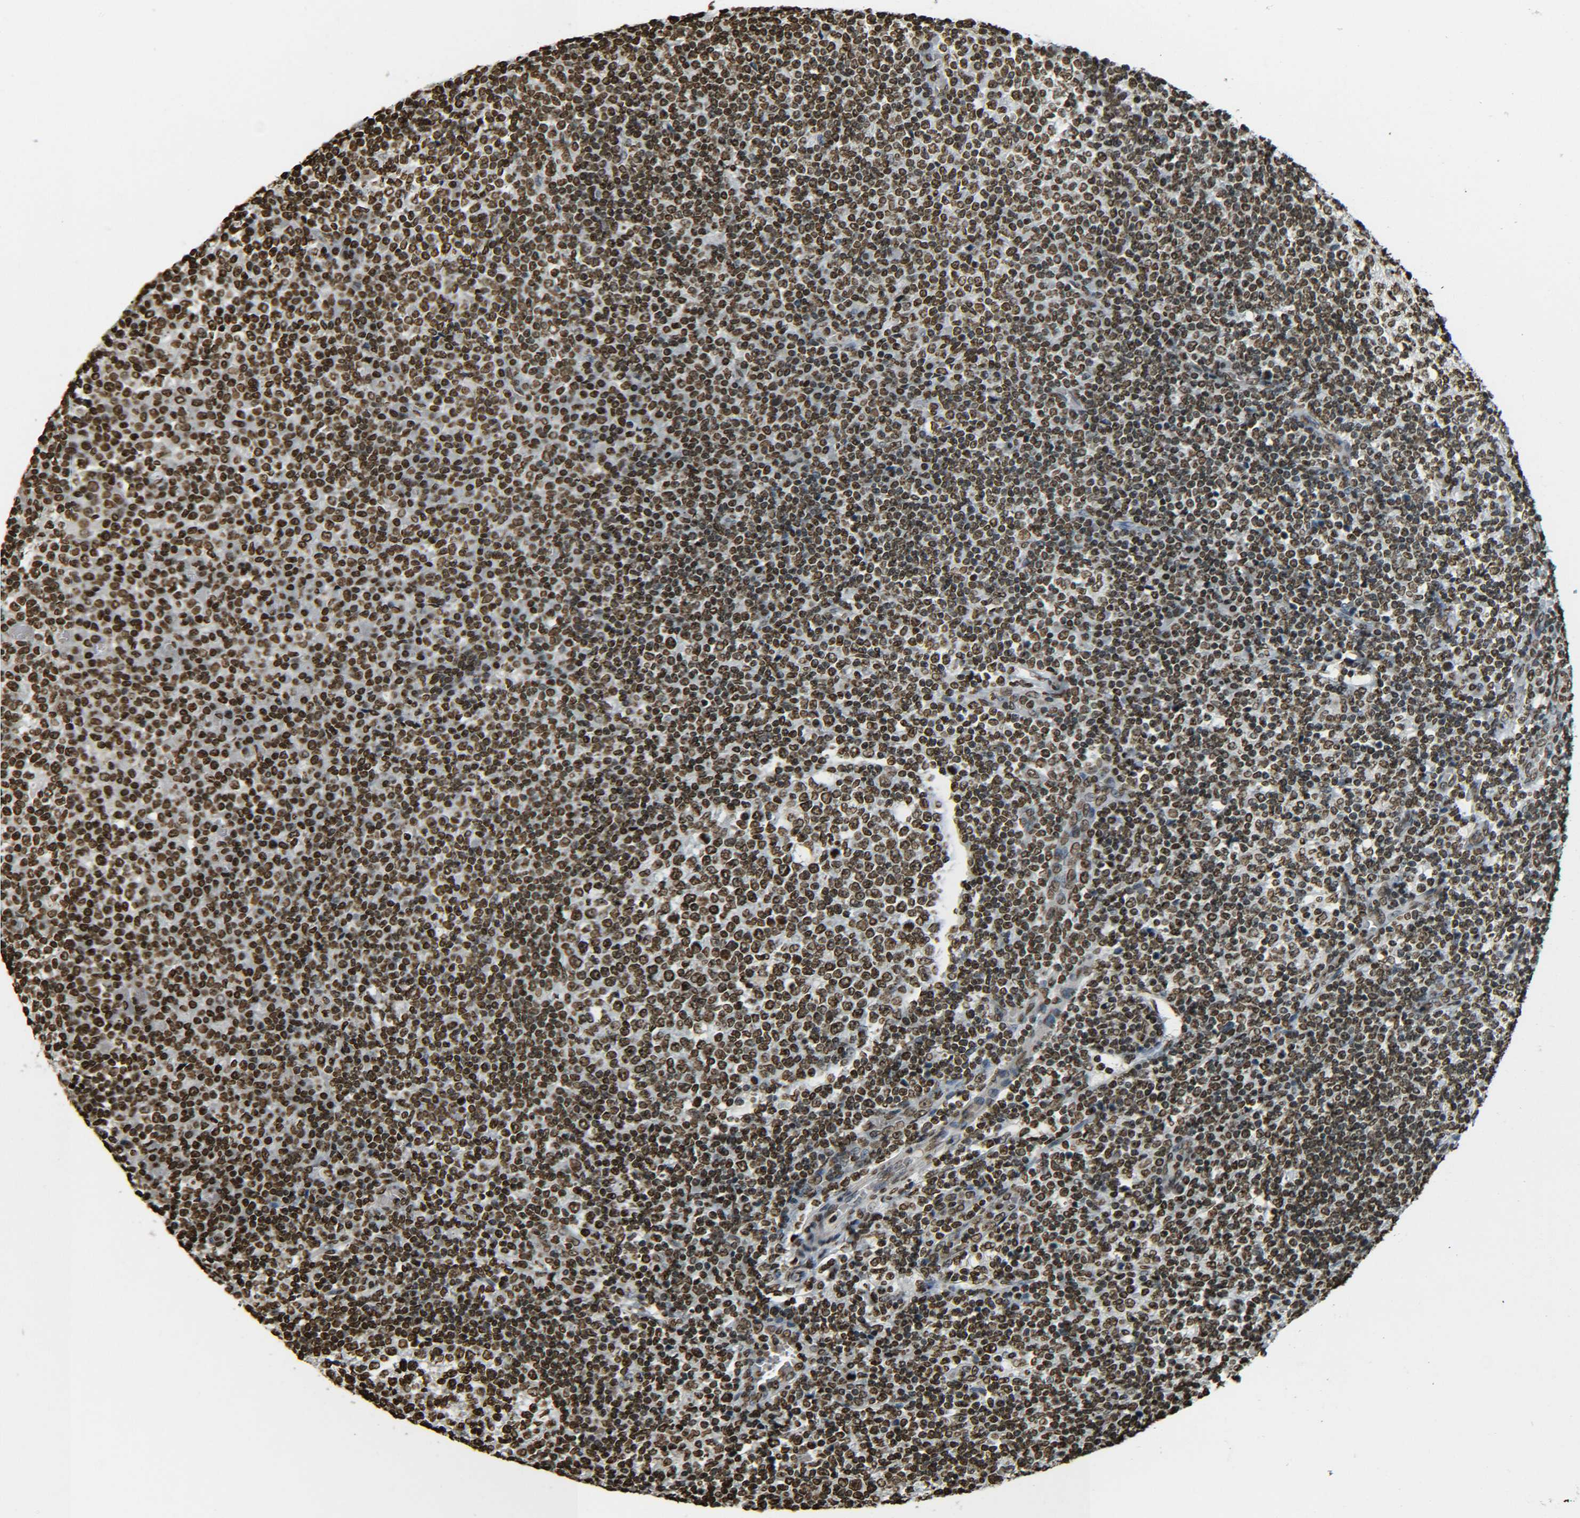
{"staining": {"intensity": "moderate", "quantity": ">75%", "location": "nuclear"}, "tissue": "tonsil", "cell_type": "Germinal center cells", "image_type": "normal", "snomed": [{"axis": "morphology", "description": "Normal tissue, NOS"}, {"axis": "topography", "description": "Tonsil"}], "caption": "Protein staining reveals moderate nuclear positivity in about >75% of germinal center cells in benign tonsil. The staining is performed using DAB (3,3'-diaminobenzidine) brown chromogen to label protein expression. The nuclei are counter-stained blue using hematoxylin.", "gene": "H4C16", "patient": {"sex": "female", "age": 19}}